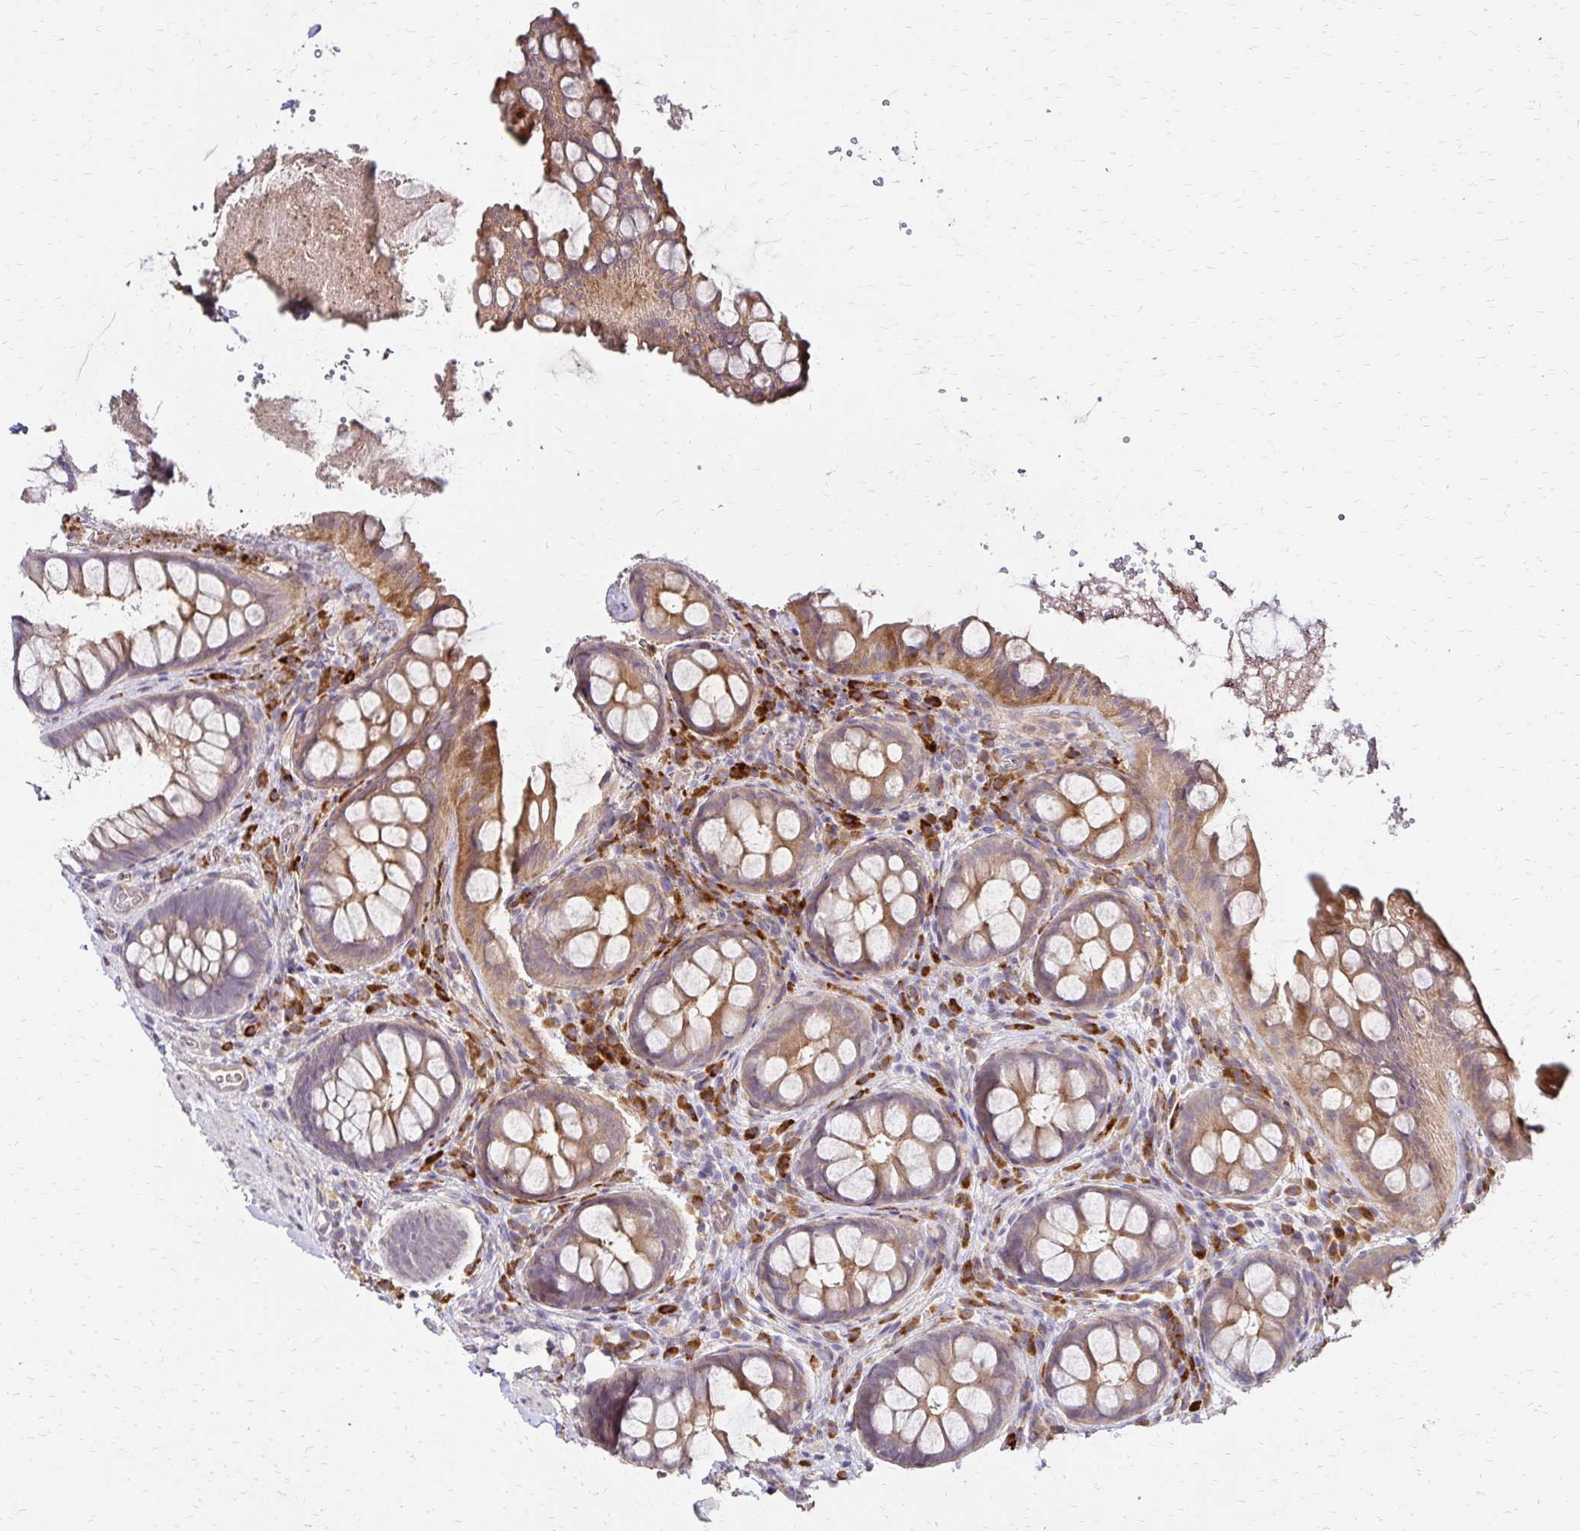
{"staining": {"intensity": "moderate", "quantity": ">75%", "location": "cytoplasmic/membranous"}, "tissue": "rectum", "cell_type": "Glandular cells", "image_type": "normal", "snomed": [{"axis": "morphology", "description": "Normal tissue, NOS"}, {"axis": "topography", "description": "Rectum"}], "caption": "An image of human rectum stained for a protein displays moderate cytoplasmic/membranous brown staining in glandular cells. The staining was performed using DAB (3,3'-diaminobenzidine), with brown indicating positive protein expression. Nuclei are stained blue with hematoxylin.", "gene": "PRIMA1", "patient": {"sex": "female", "age": 69}}